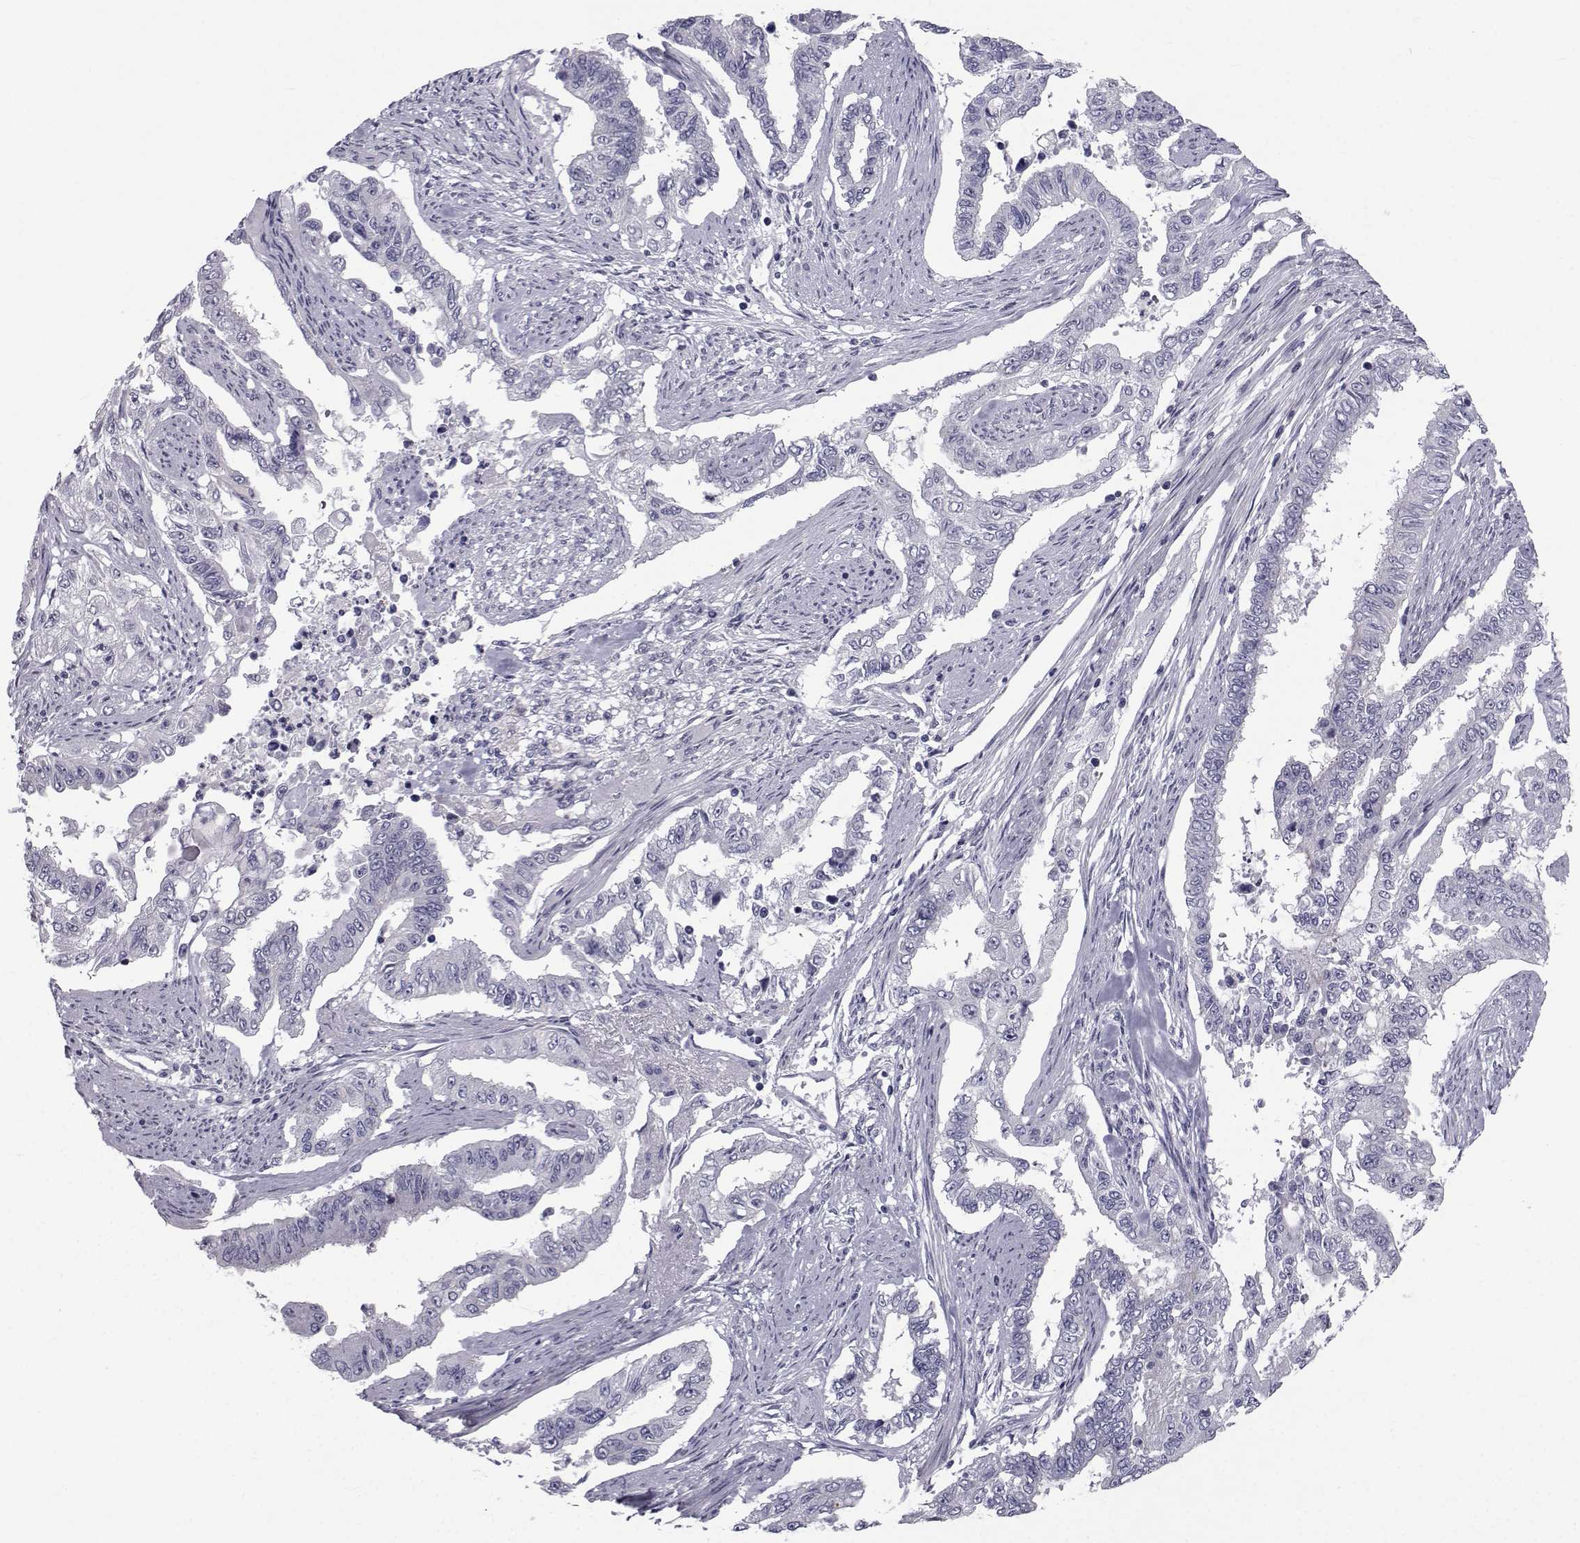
{"staining": {"intensity": "negative", "quantity": "none", "location": "none"}, "tissue": "endometrial cancer", "cell_type": "Tumor cells", "image_type": "cancer", "snomed": [{"axis": "morphology", "description": "Adenocarcinoma, NOS"}, {"axis": "topography", "description": "Uterus"}], "caption": "Immunohistochemical staining of endometrial cancer shows no significant expression in tumor cells.", "gene": "FDXR", "patient": {"sex": "female", "age": 59}}